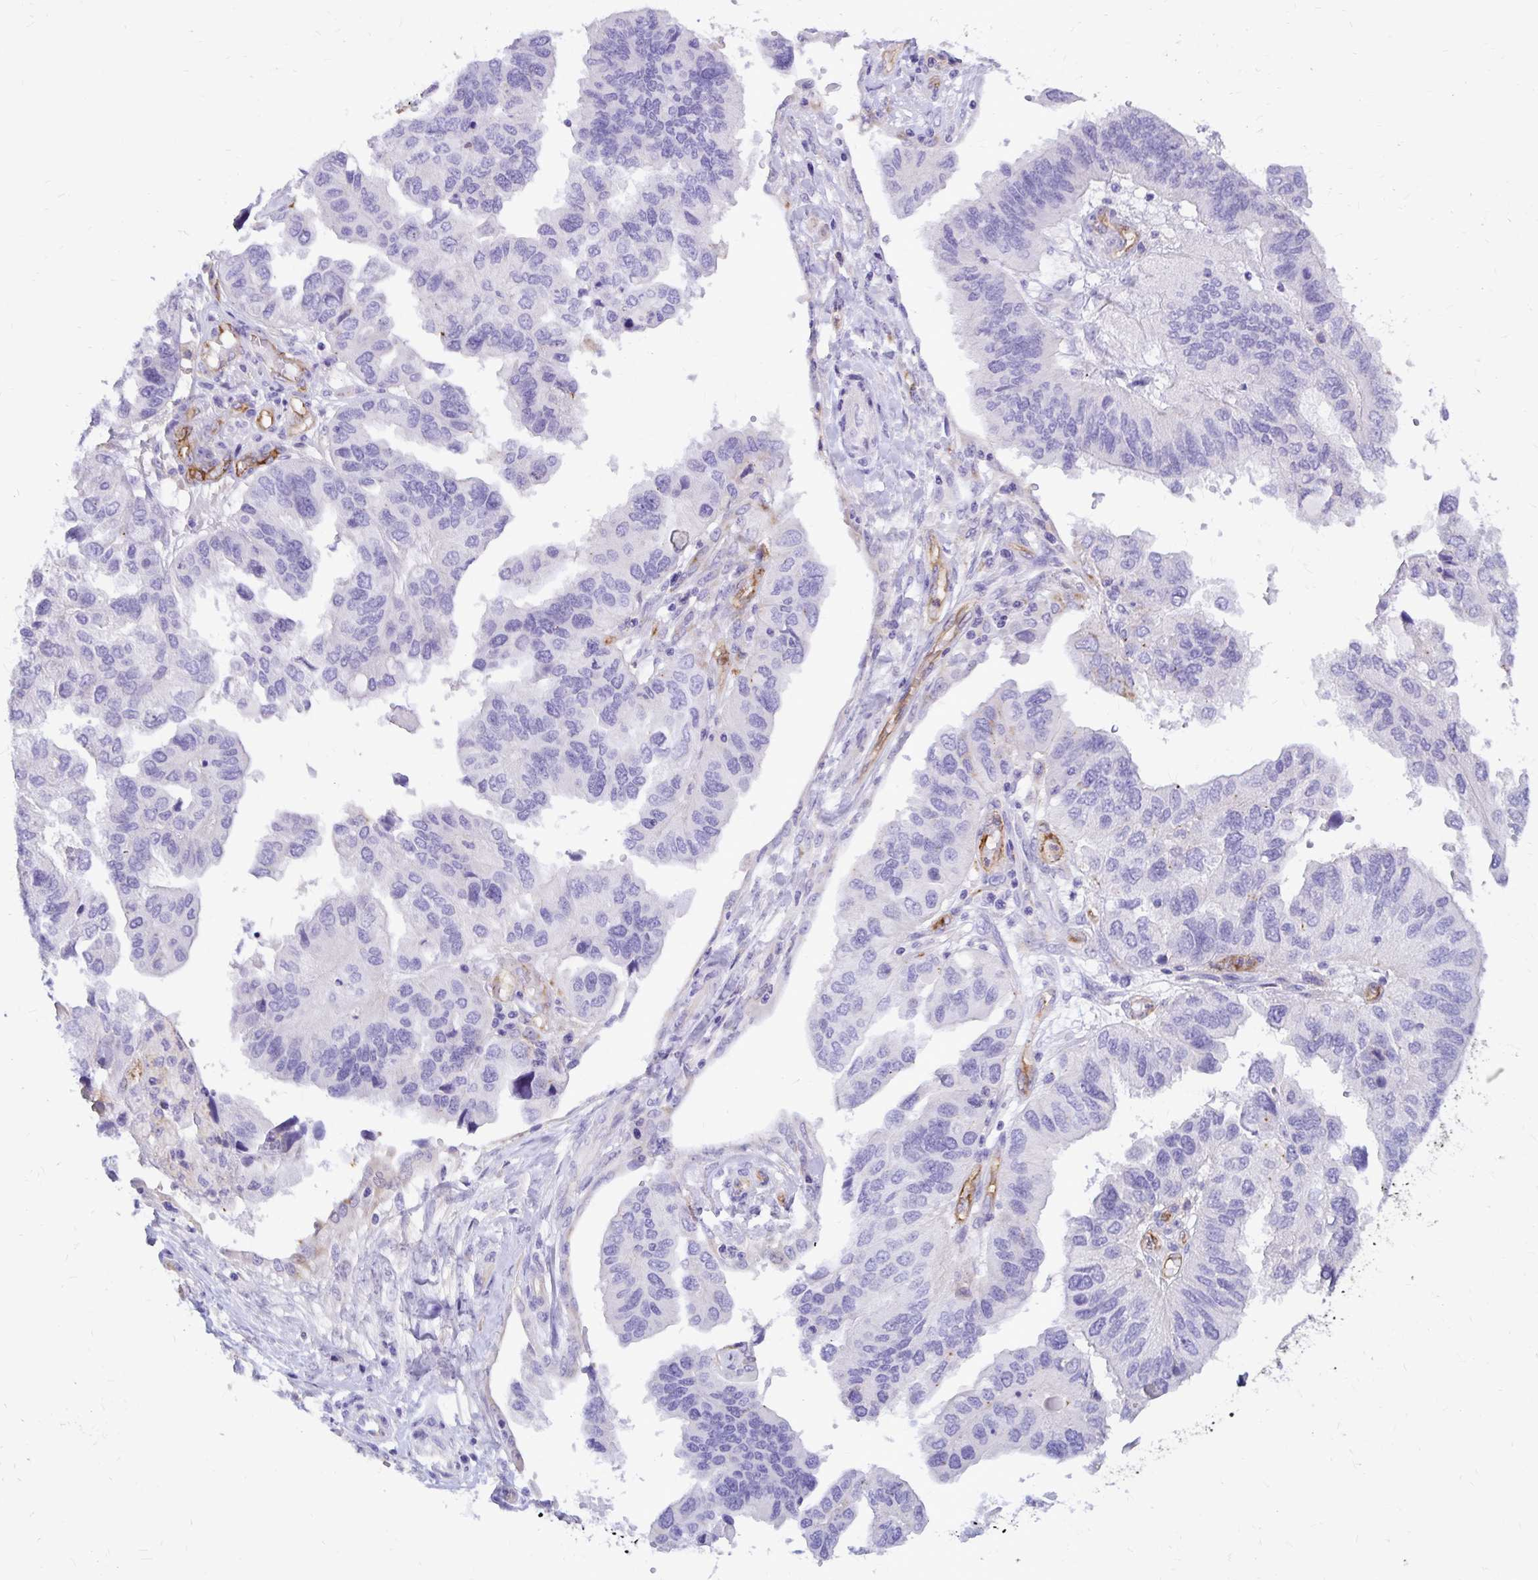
{"staining": {"intensity": "negative", "quantity": "none", "location": "none"}, "tissue": "ovarian cancer", "cell_type": "Tumor cells", "image_type": "cancer", "snomed": [{"axis": "morphology", "description": "Cystadenocarcinoma, serous, NOS"}, {"axis": "topography", "description": "Ovary"}], "caption": "This is an immunohistochemistry (IHC) image of ovarian serous cystadenocarcinoma. There is no expression in tumor cells.", "gene": "TTYH1", "patient": {"sex": "female", "age": 79}}